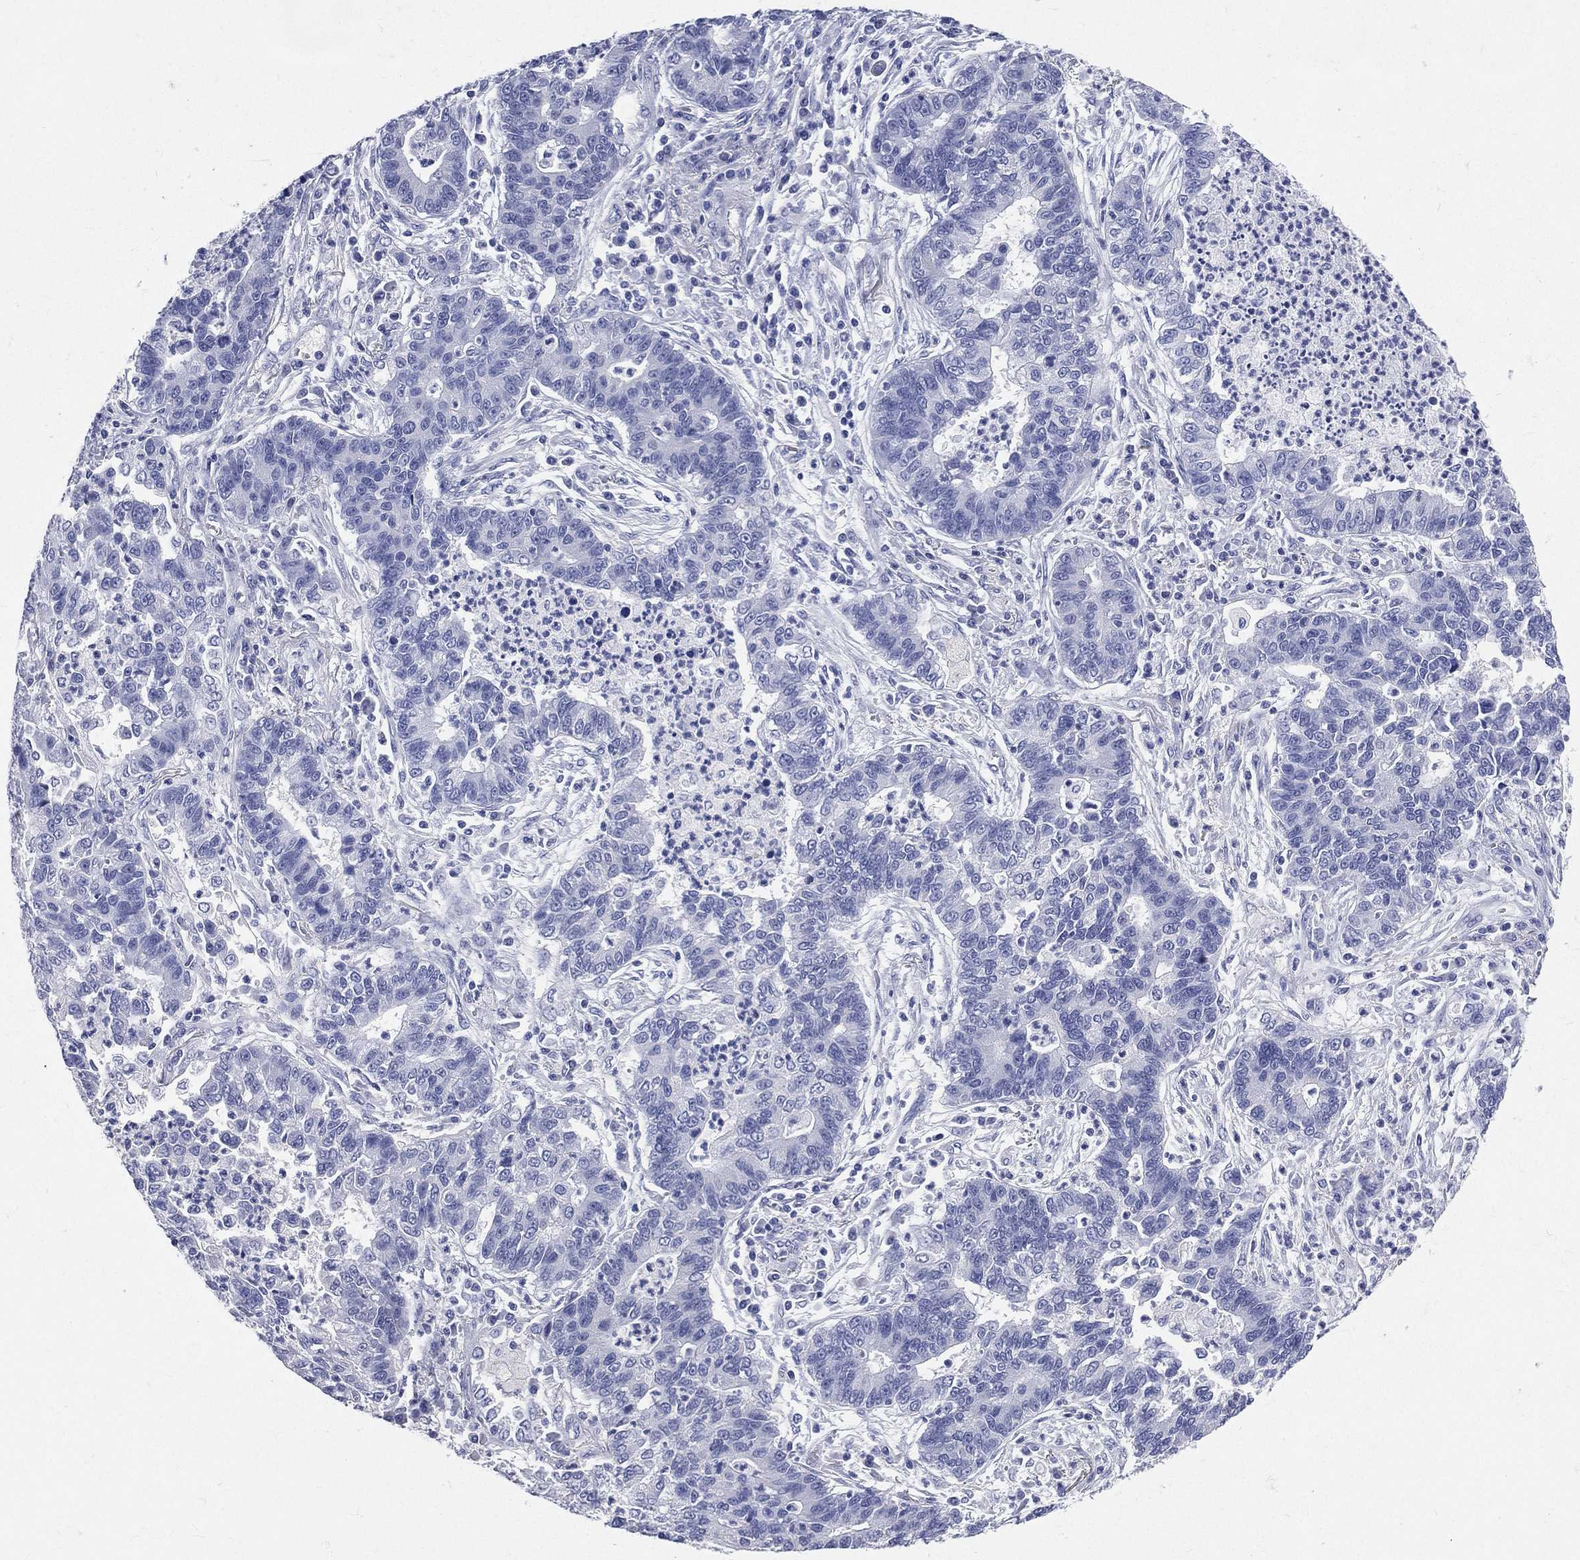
{"staining": {"intensity": "negative", "quantity": "none", "location": "none"}, "tissue": "lung cancer", "cell_type": "Tumor cells", "image_type": "cancer", "snomed": [{"axis": "morphology", "description": "Adenocarcinoma, NOS"}, {"axis": "topography", "description": "Lung"}], "caption": "This is an immunohistochemistry histopathology image of human lung cancer. There is no staining in tumor cells.", "gene": "CYLC1", "patient": {"sex": "female", "age": 57}}